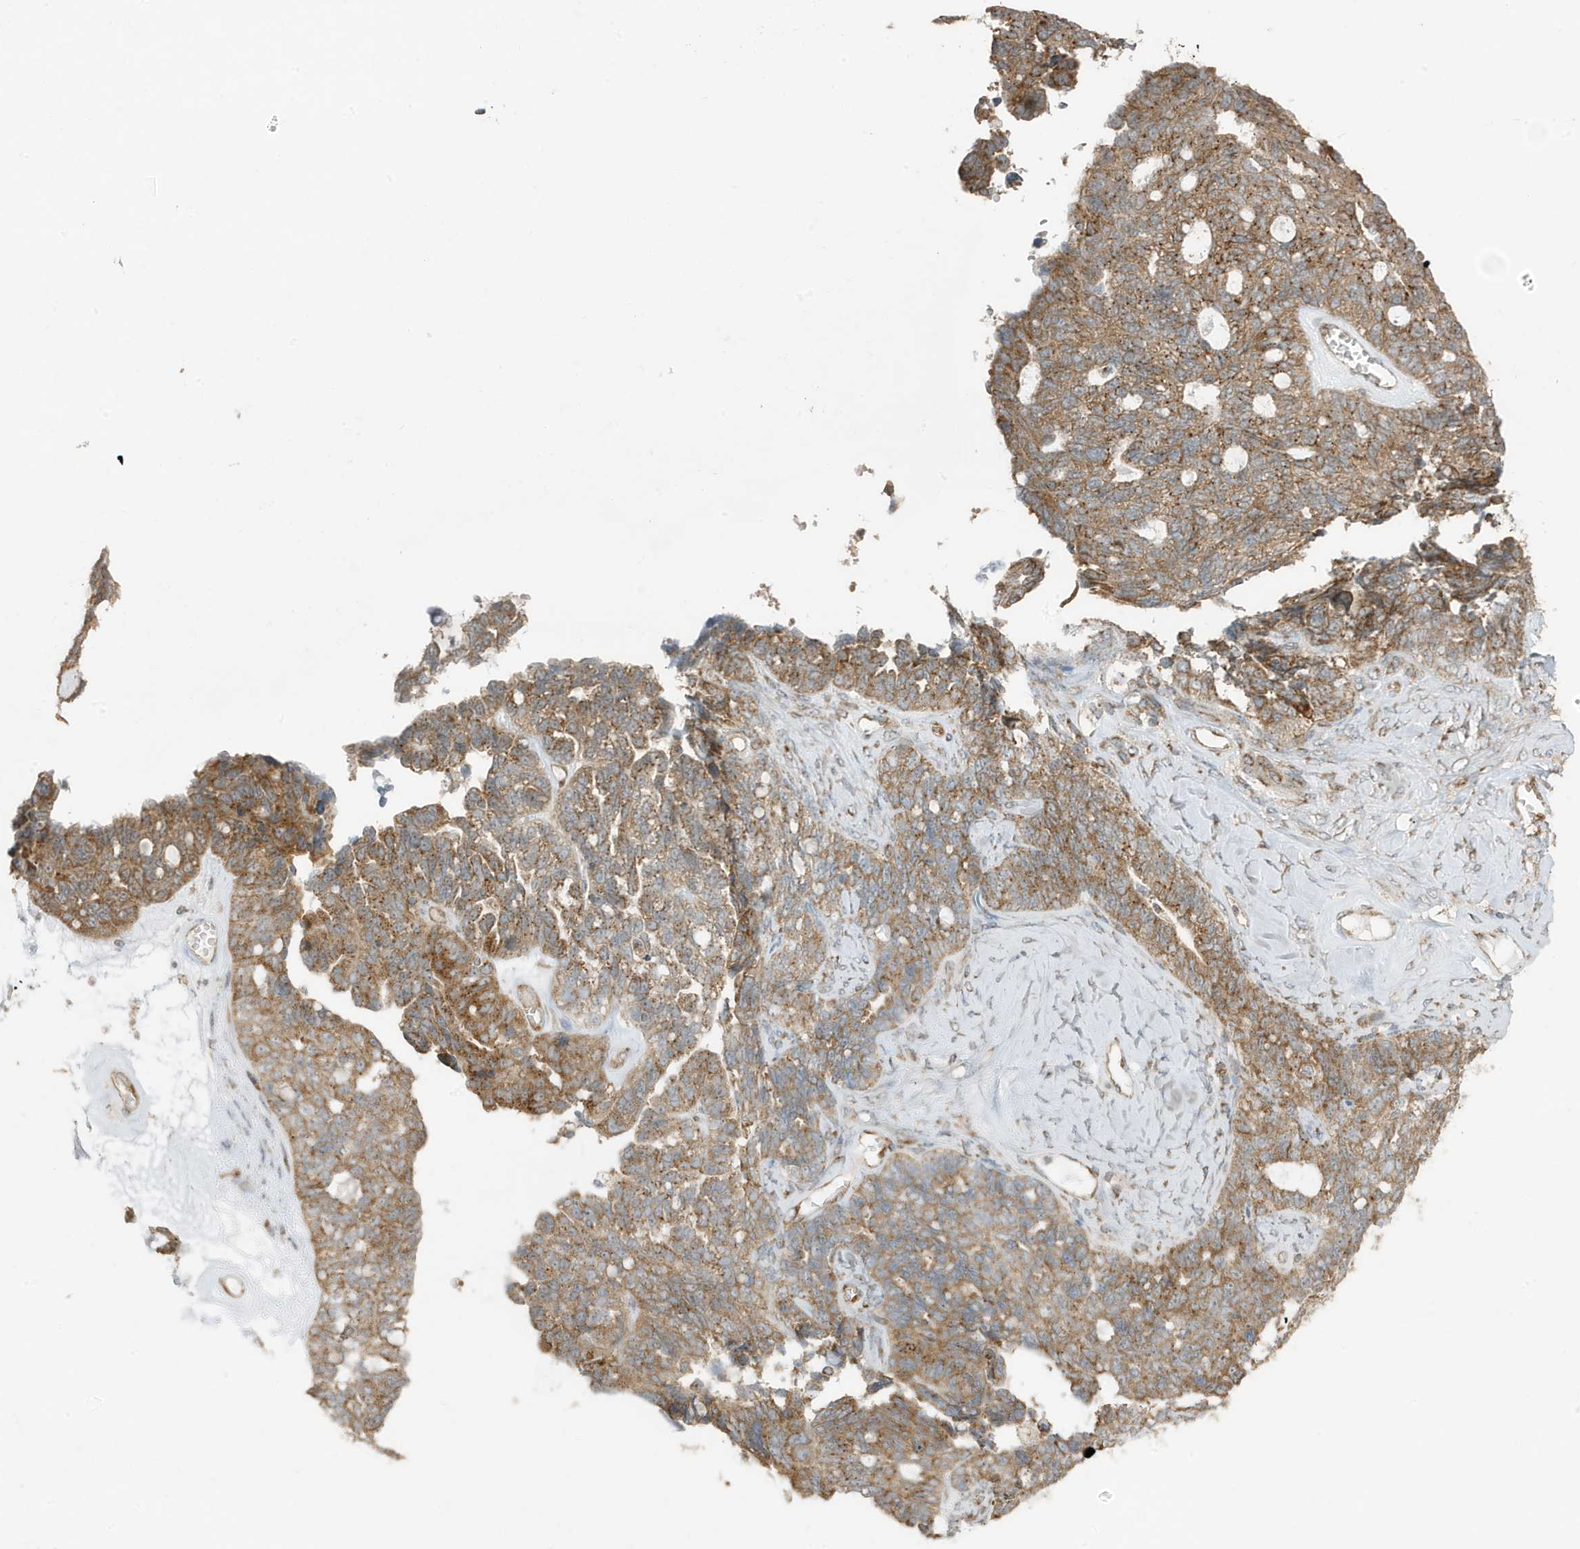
{"staining": {"intensity": "moderate", "quantity": ">75%", "location": "cytoplasmic/membranous"}, "tissue": "ovarian cancer", "cell_type": "Tumor cells", "image_type": "cancer", "snomed": [{"axis": "morphology", "description": "Cystadenocarcinoma, serous, NOS"}, {"axis": "topography", "description": "Ovary"}], "caption": "Immunohistochemical staining of human serous cystadenocarcinoma (ovarian) exhibits medium levels of moderate cytoplasmic/membranous positivity in about >75% of tumor cells.", "gene": "GOLGA4", "patient": {"sex": "female", "age": 79}}